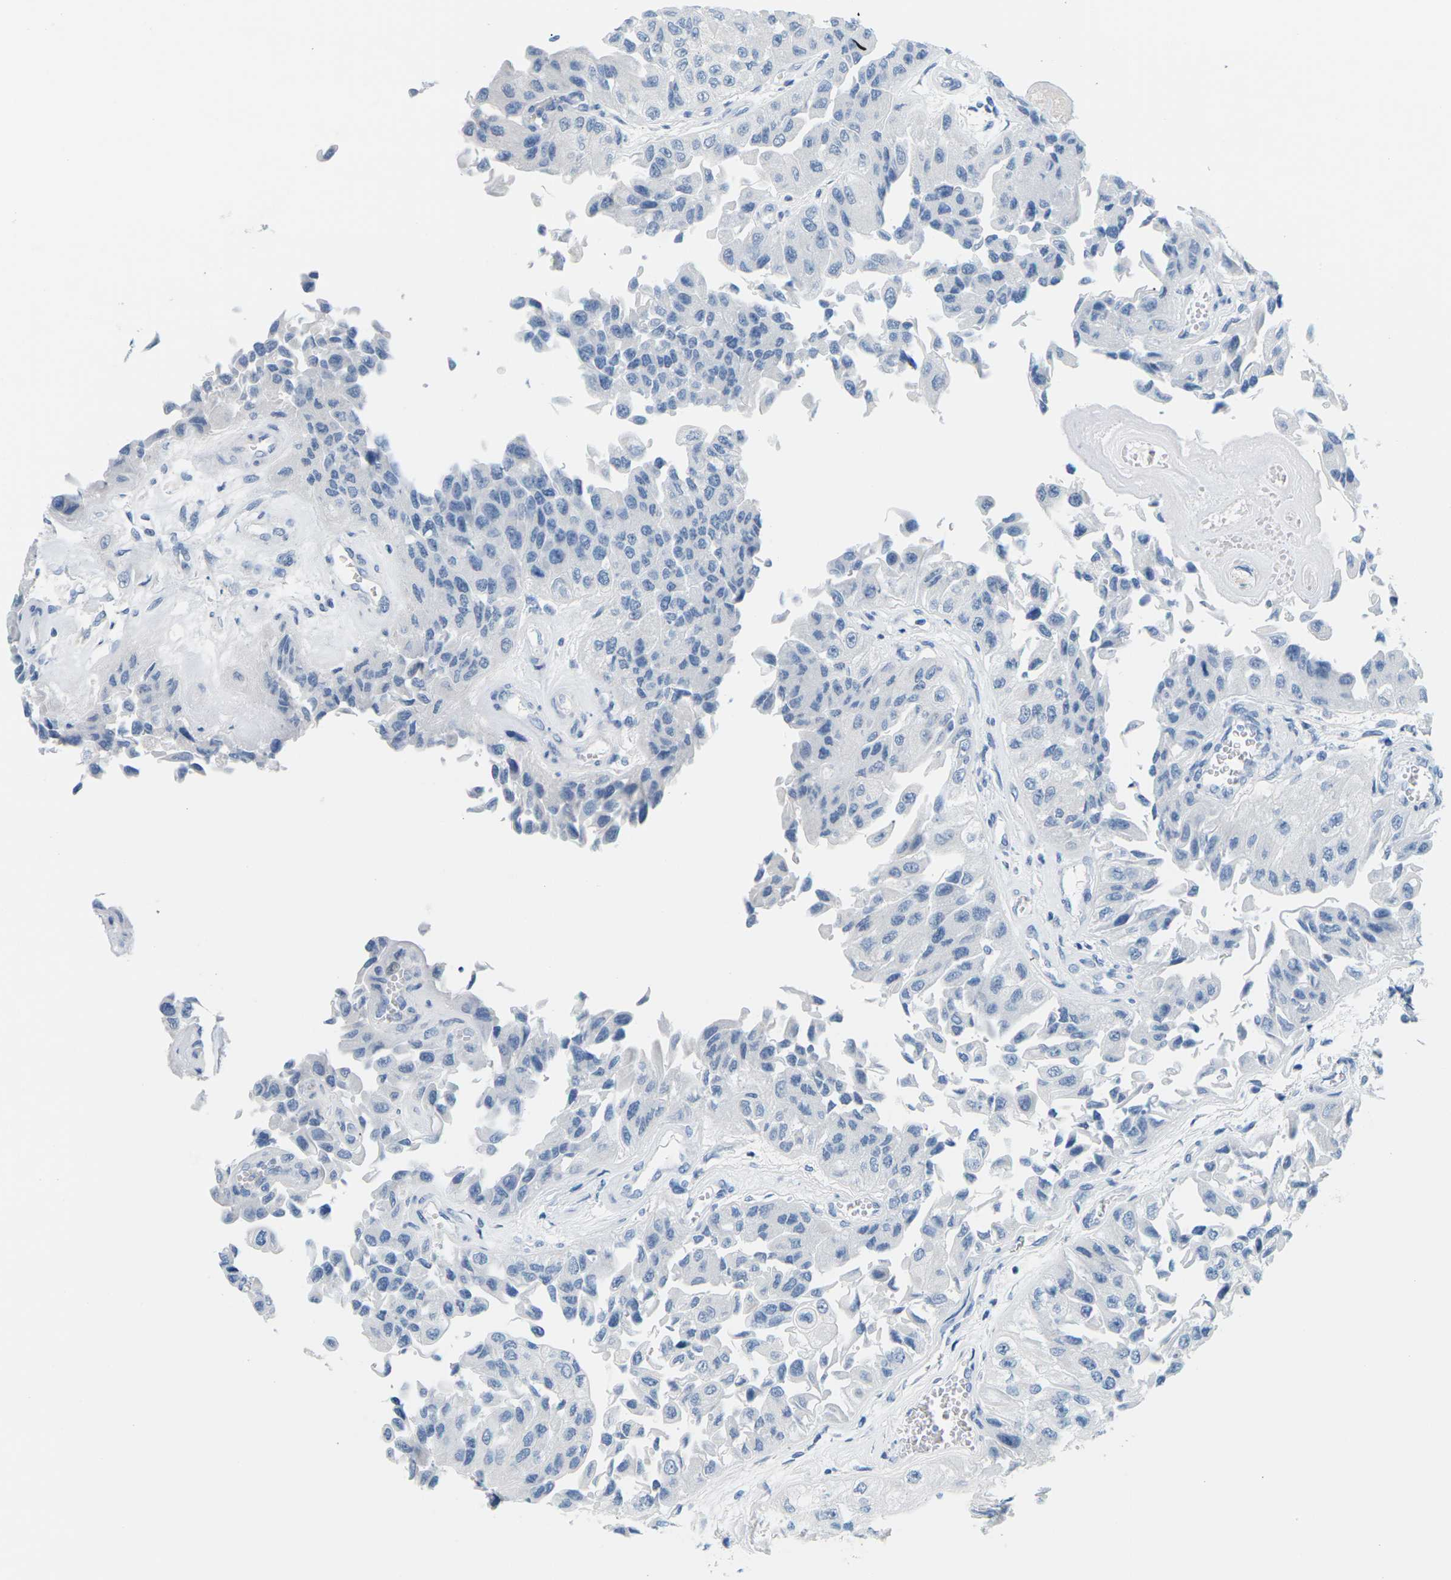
{"staining": {"intensity": "negative", "quantity": "none", "location": "none"}, "tissue": "urothelial cancer", "cell_type": "Tumor cells", "image_type": "cancer", "snomed": [{"axis": "morphology", "description": "Urothelial carcinoma, High grade"}, {"axis": "topography", "description": "Kidney"}, {"axis": "topography", "description": "Urinary bladder"}], "caption": "Immunohistochemical staining of human urothelial carcinoma (high-grade) shows no significant positivity in tumor cells.", "gene": "SLC12A1", "patient": {"sex": "male", "age": 77}}